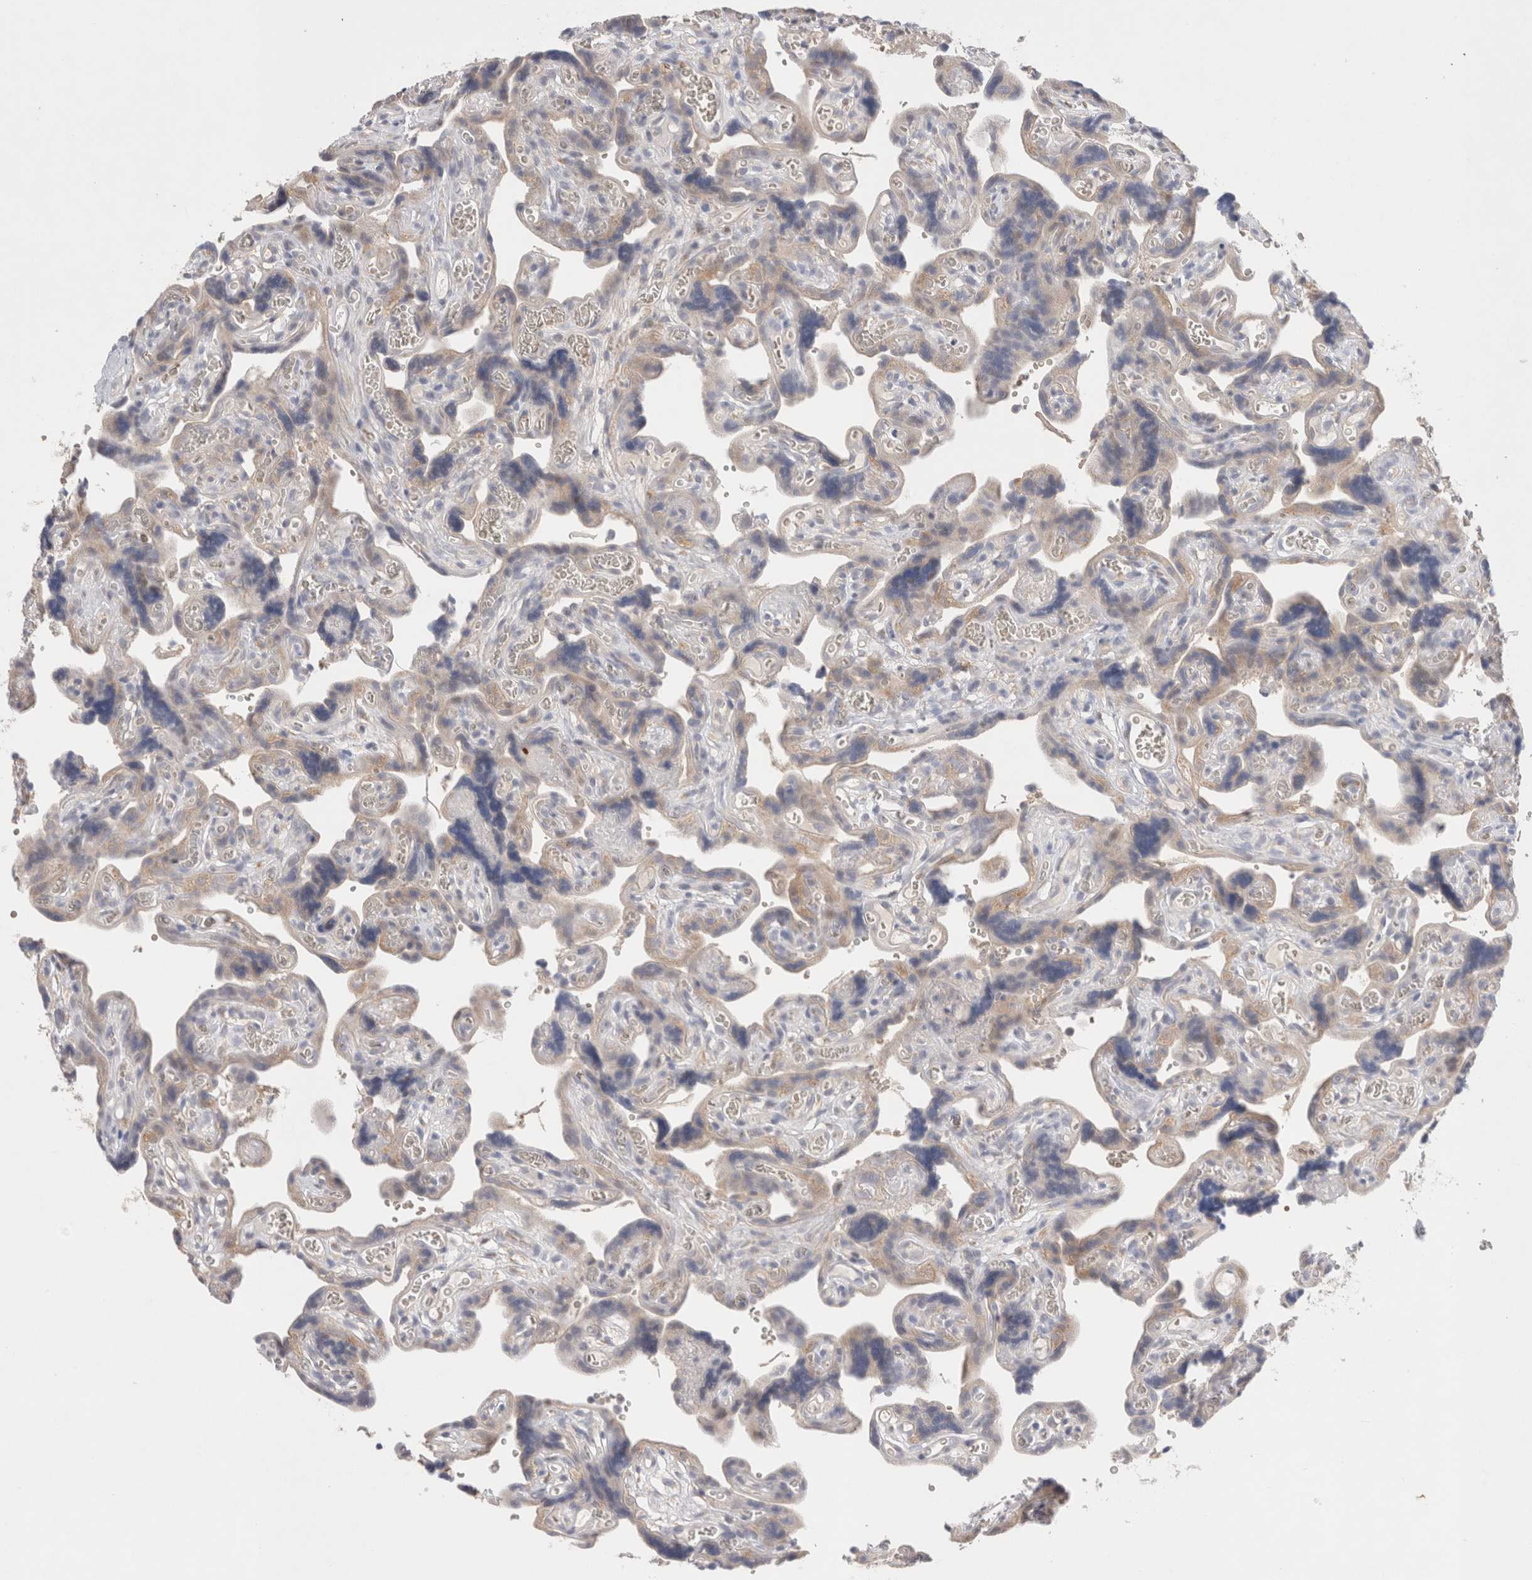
{"staining": {"intensity": "moderate", "quantity": "25%-75%", "location": "cytoplasmic/membranous"}, "tissue": "placenta", "cell_type": "Trophoblastic cells", "image_type": "normal", "snomed": [{"axis": "morphology", "description": "Normal tissue, NOS"}, {"axis": "topography", "description": "Placenta"}], "caption": "DAB immunohistochemical staining of benign human placenta demonstrates moderate cytoplasmic/membranous protein staining in approximately 25%-75% of trophoblastic cells. (IHC, brightfield microscopy, high magnification).", "gene": "NDOR1", "patient": {"sex": "female", "age": 30}}